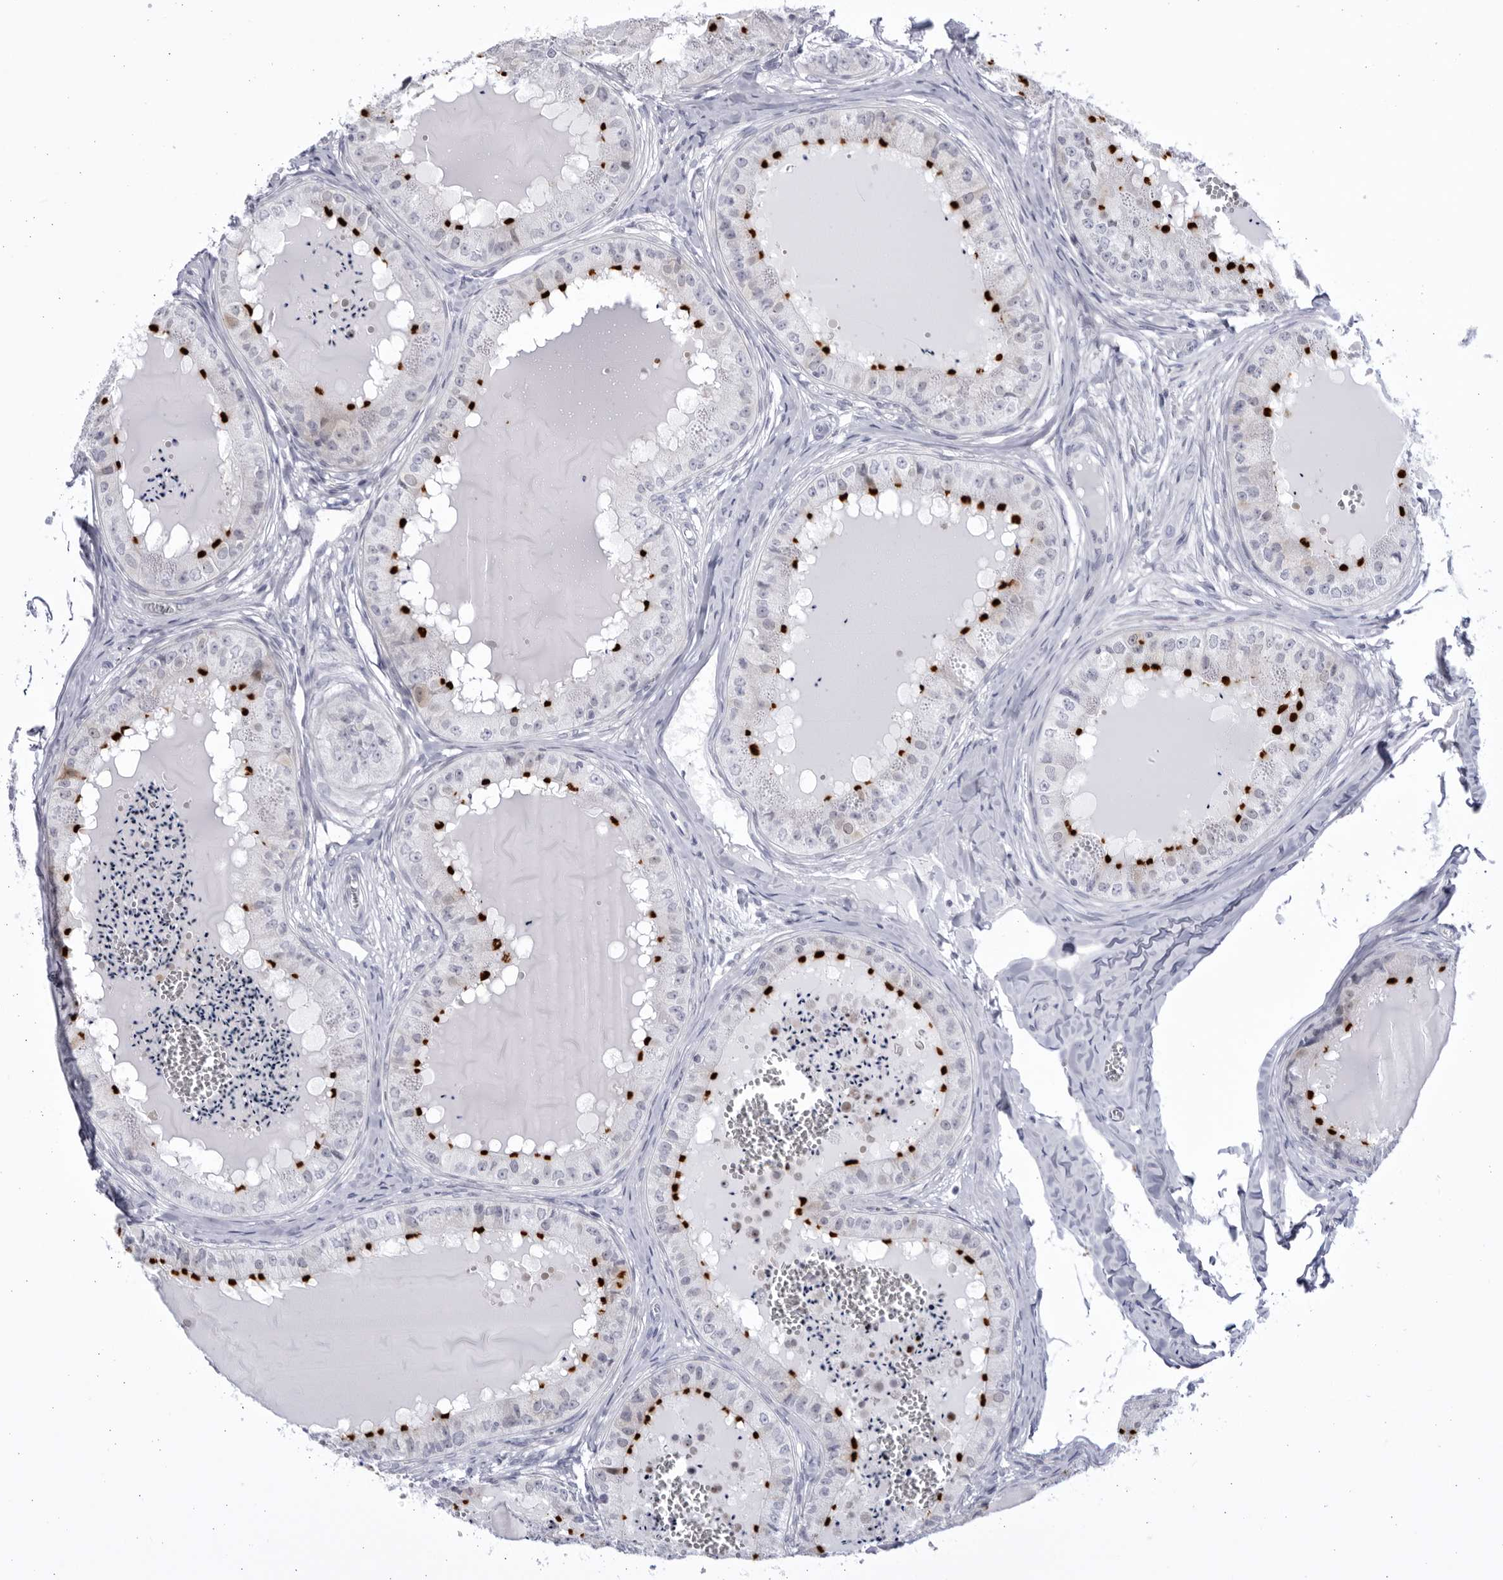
{"staining": {"intensity": "strong", "quantity": "25%-75%", "location": "cytoplasmic/membranous"}, "tissue": "epididymis", "cell_type": "Glandular cells", "image_type": "normal", "snomed": [{"axis": "morphology", "description": "Normal tissue, NOS"}, {"axis": "topography", "description": "Epididymis"}], "caption": "Immunohistochemical staining of normal human epididymis demonstrates high levels of strong cytoplasmic/membranous positivity in about 25%-75% of glandular cells.", "gene": "CCDC181", "patient": {"sex": "male", "age": 31}}